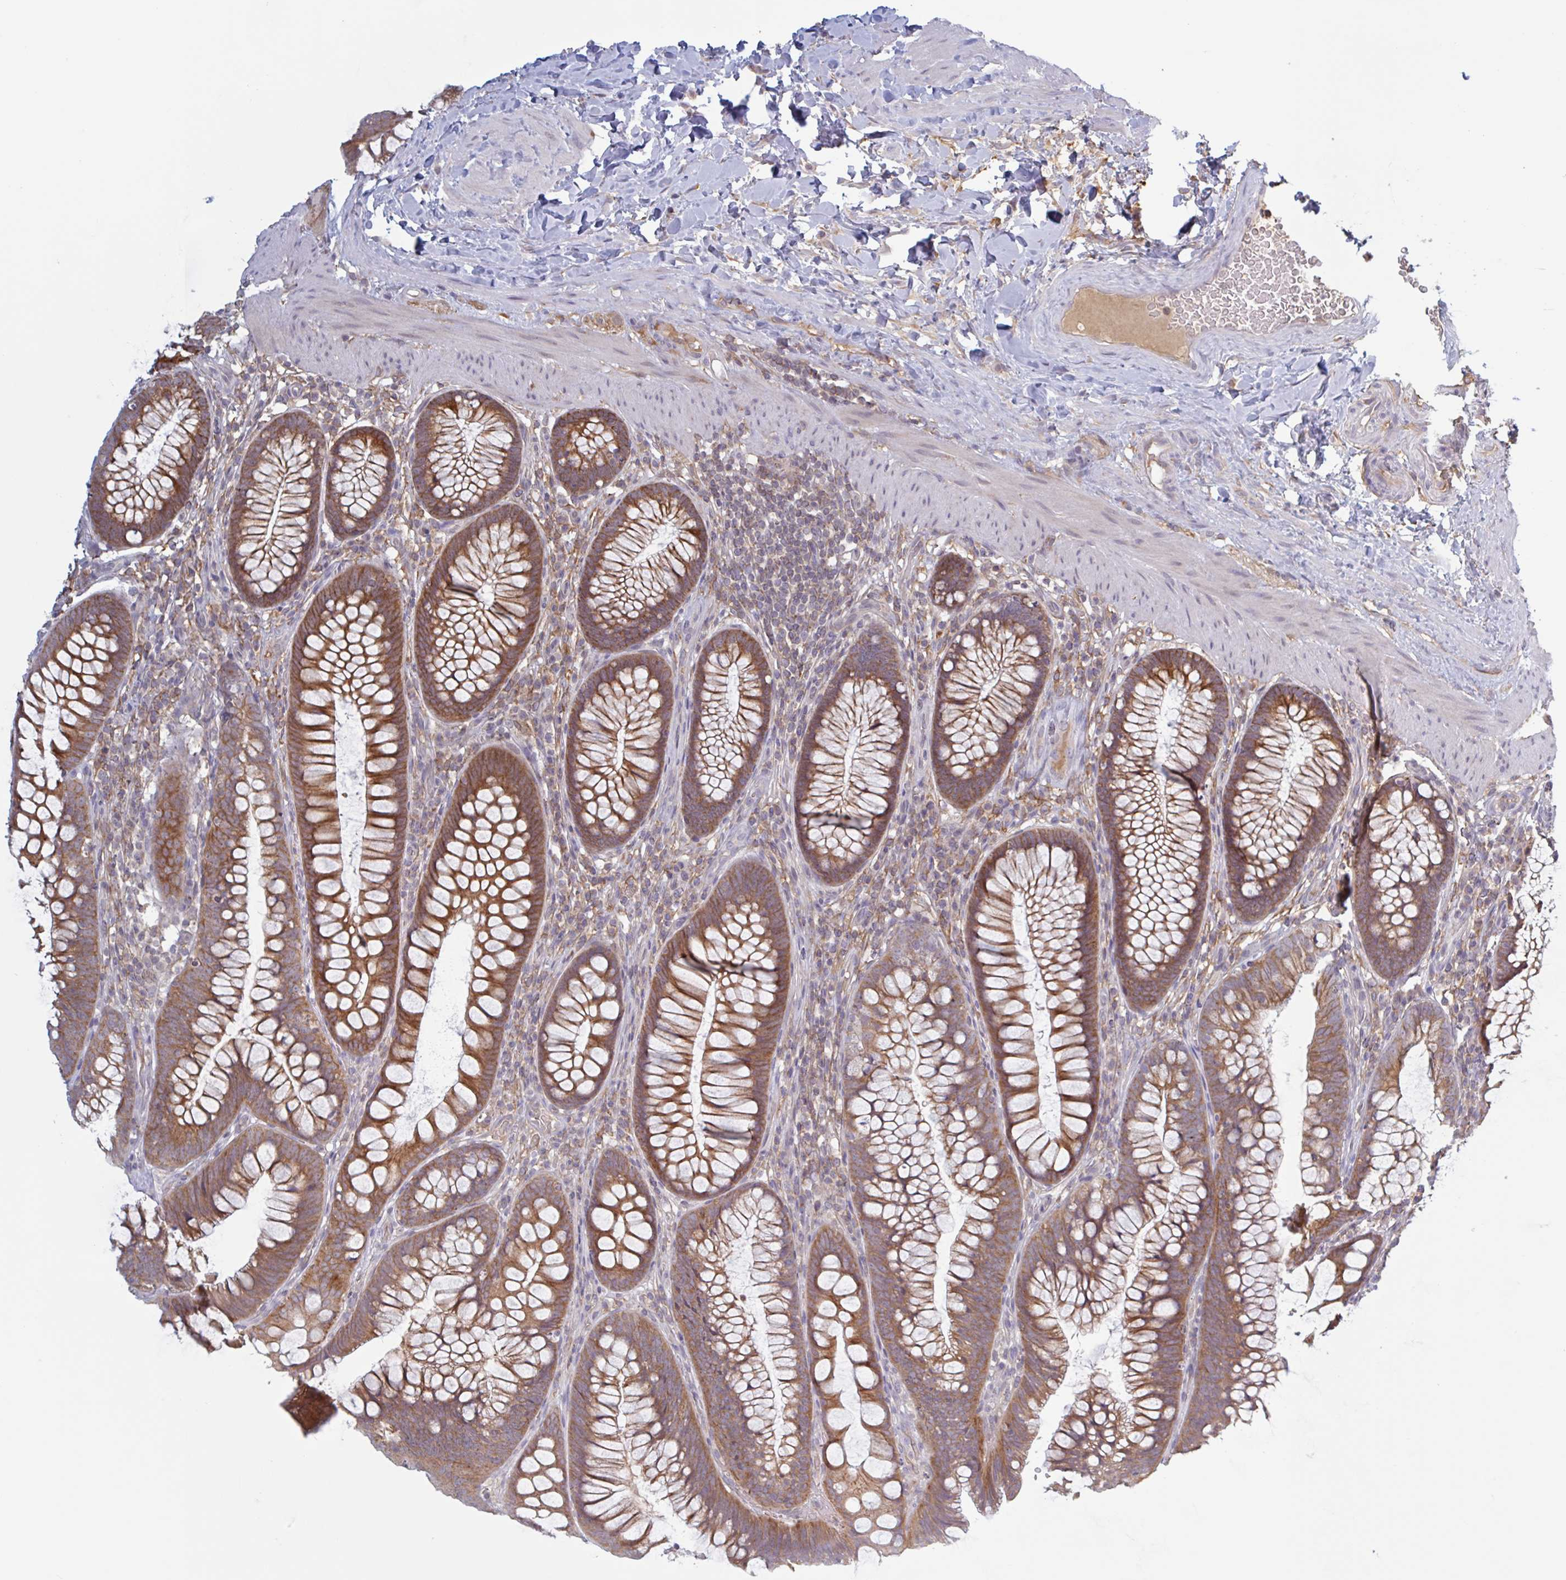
{"staining": {"intensity": "weak", "quantity": ">75%", "location": "cytoplasmic/membranous"}, "tissue": "colon", "cell_type": "Endothelial cells", "image_type": "normal", "snomed": [{"axis": "morphology", "description": "Normal tissue, NOS"}, {"axis": "morphology", "description": "Adenoma, NOS"}, {"axis": "topography", "description": "Soft tissue"}, {"axis": "topography", "description": "Colon"}], "caption": "Protein staining shows weak cytoplasmic/membranous positivity in approximately >75% of endothelial cells in benign colon. (DAB = brown stain, brightfield microscopy at high magnification).", "gene": "SURF1", "patient": {"sex": "male", "age": 47}}